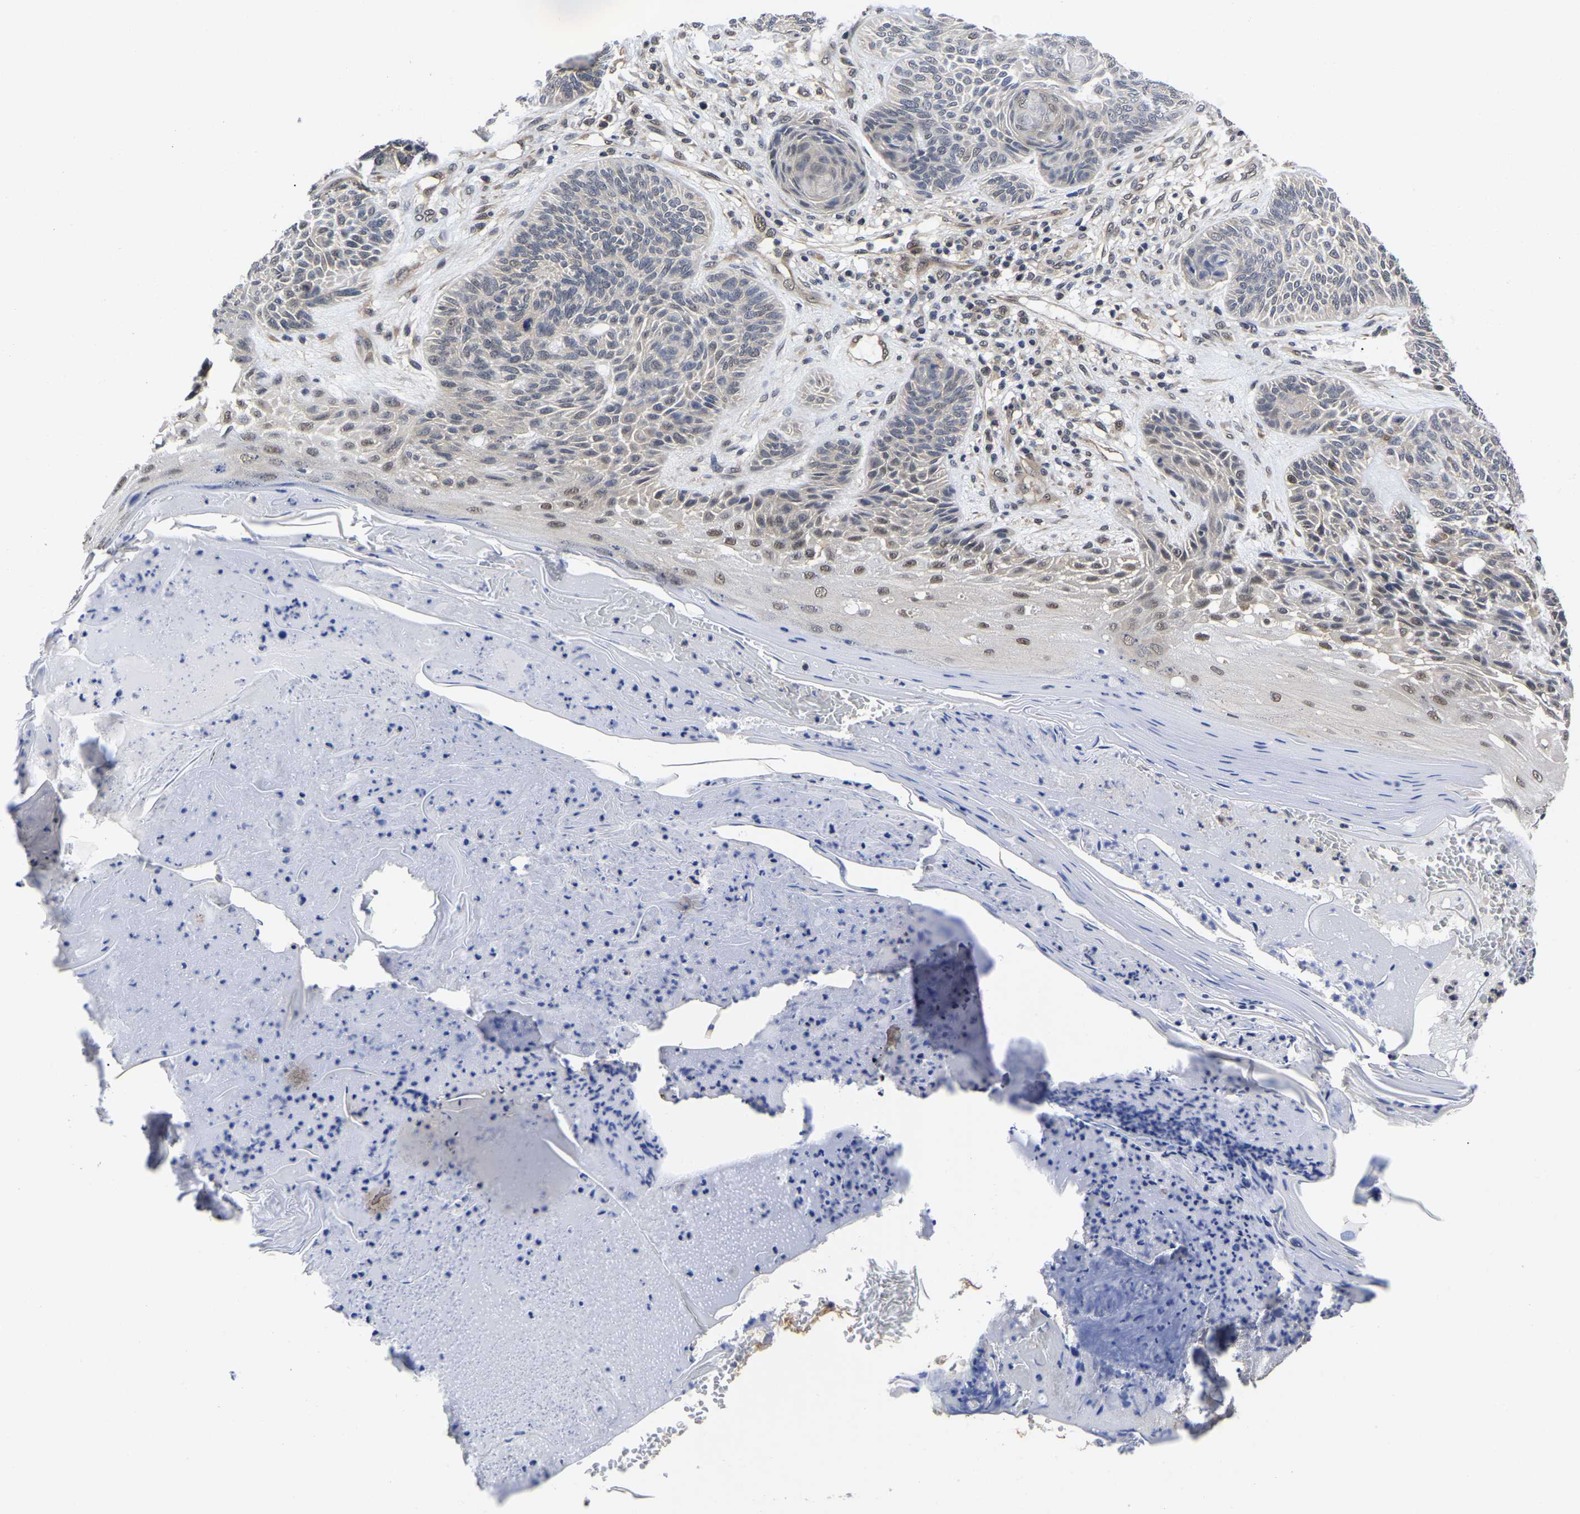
{"staining": {"intensity": "weak", "quantity": "<25%", "location": "nuclear"}, "tissue": "skin cancer", "cell_type": "Tumor cells", "image_type": "cancer", "snomed": [{"axis": "morphology", "description": "Basal cell carcinoma"}, {"axis": "topography", "description": "Skin"}], "caption": "Protein analysis of skin cancer (basal cell carcinoma) demonstrates no significant staining in tumor cells. Nuclei are stained in blue.", "gene": "MCOLN2", "patient": {"sex": "male", "age": 55}}